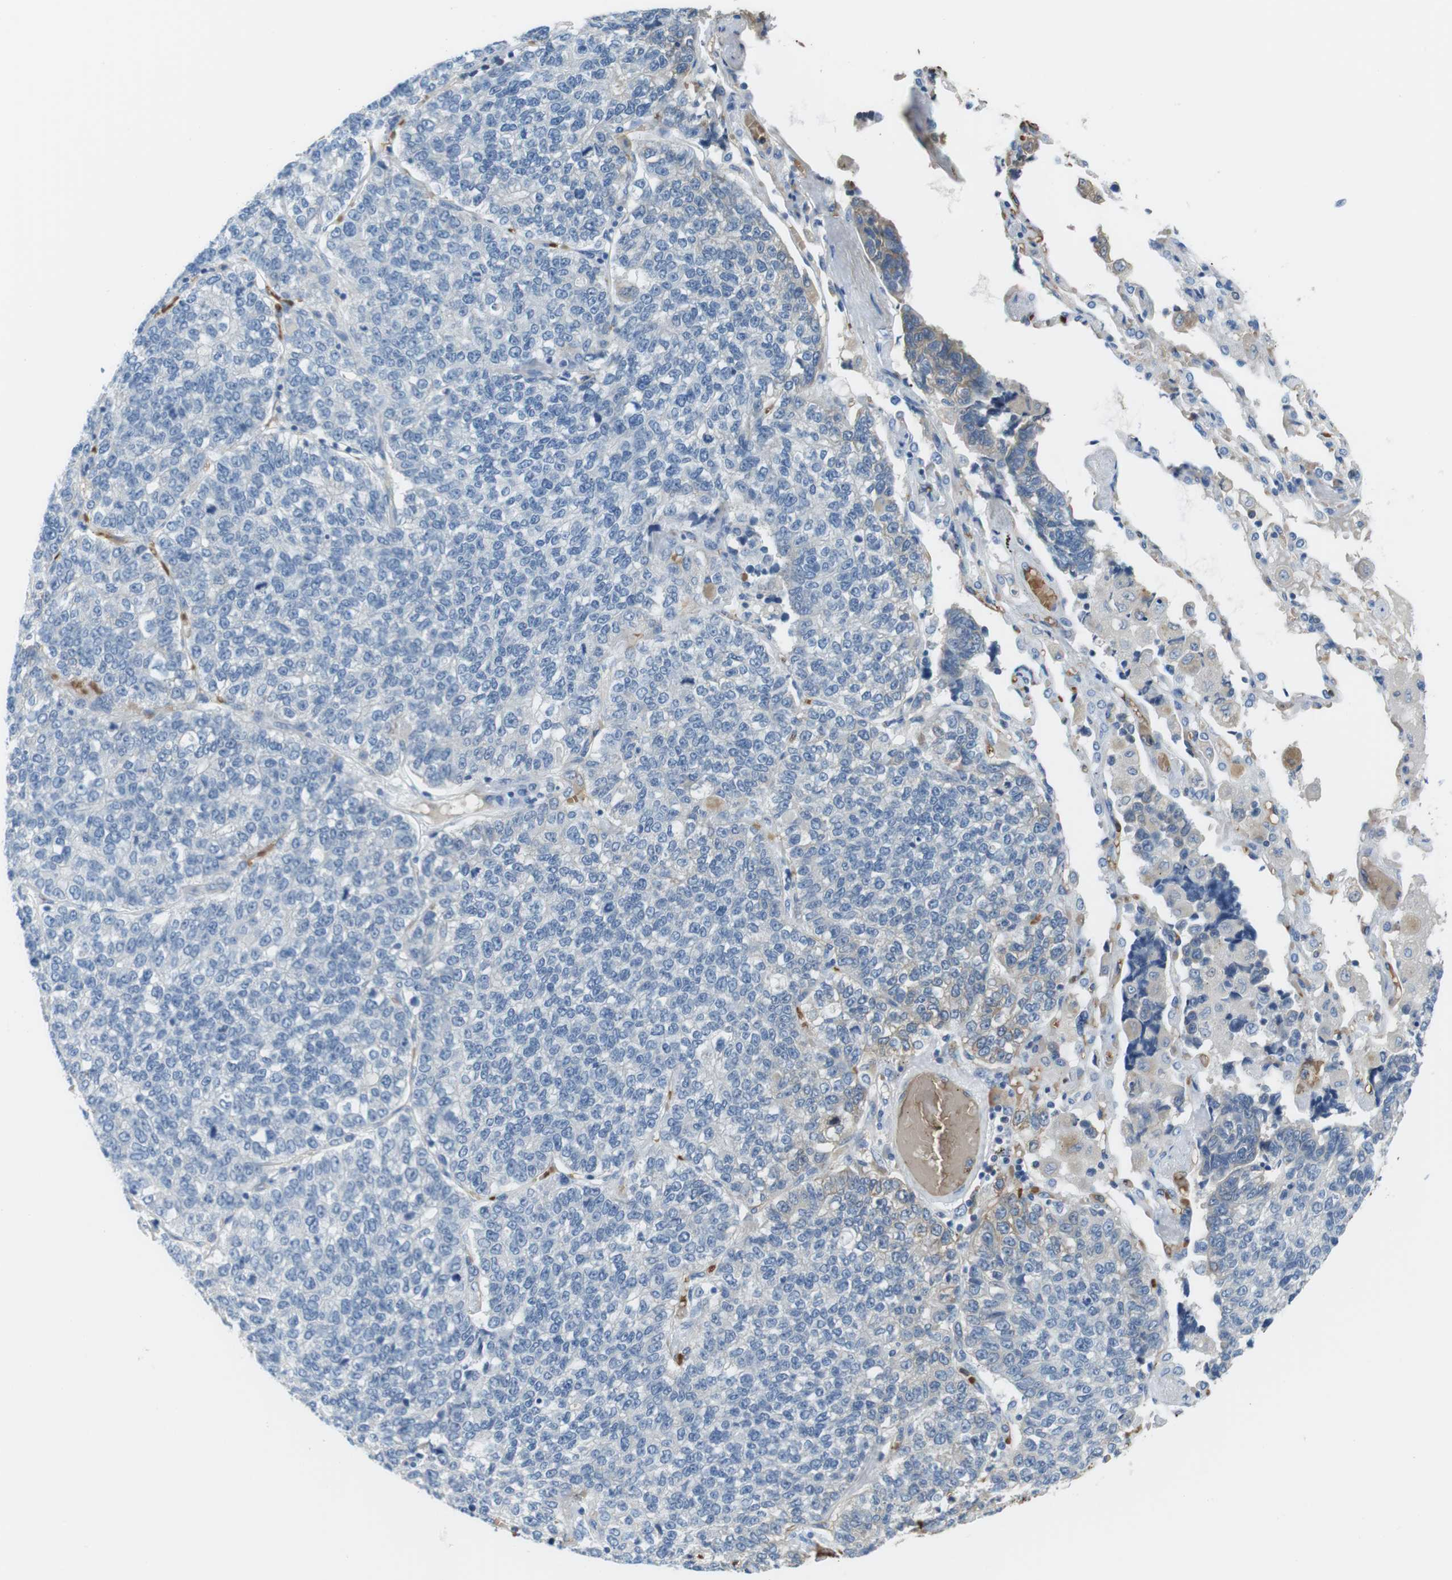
{"staining": {"intensity": "negative", "quantity": "none", "location": "none"}, "tissue": "lung cancer", "cell_type": "Tumor cells", "image_type": "cancer", "snomed": [{"axis": "morphology", "description": "Adenocarcinoma, NOS"}, {"axis": "topography", "description": "Lung"}], "caption": "IHC of human lung cancer (adenocarcinoma) displays no expression in tumor cells. (DAB IHC visualized using brightfield microscopy, high magnification).", "gene": "ADCY10", "patient": {"sex": "male", "age": 49}}